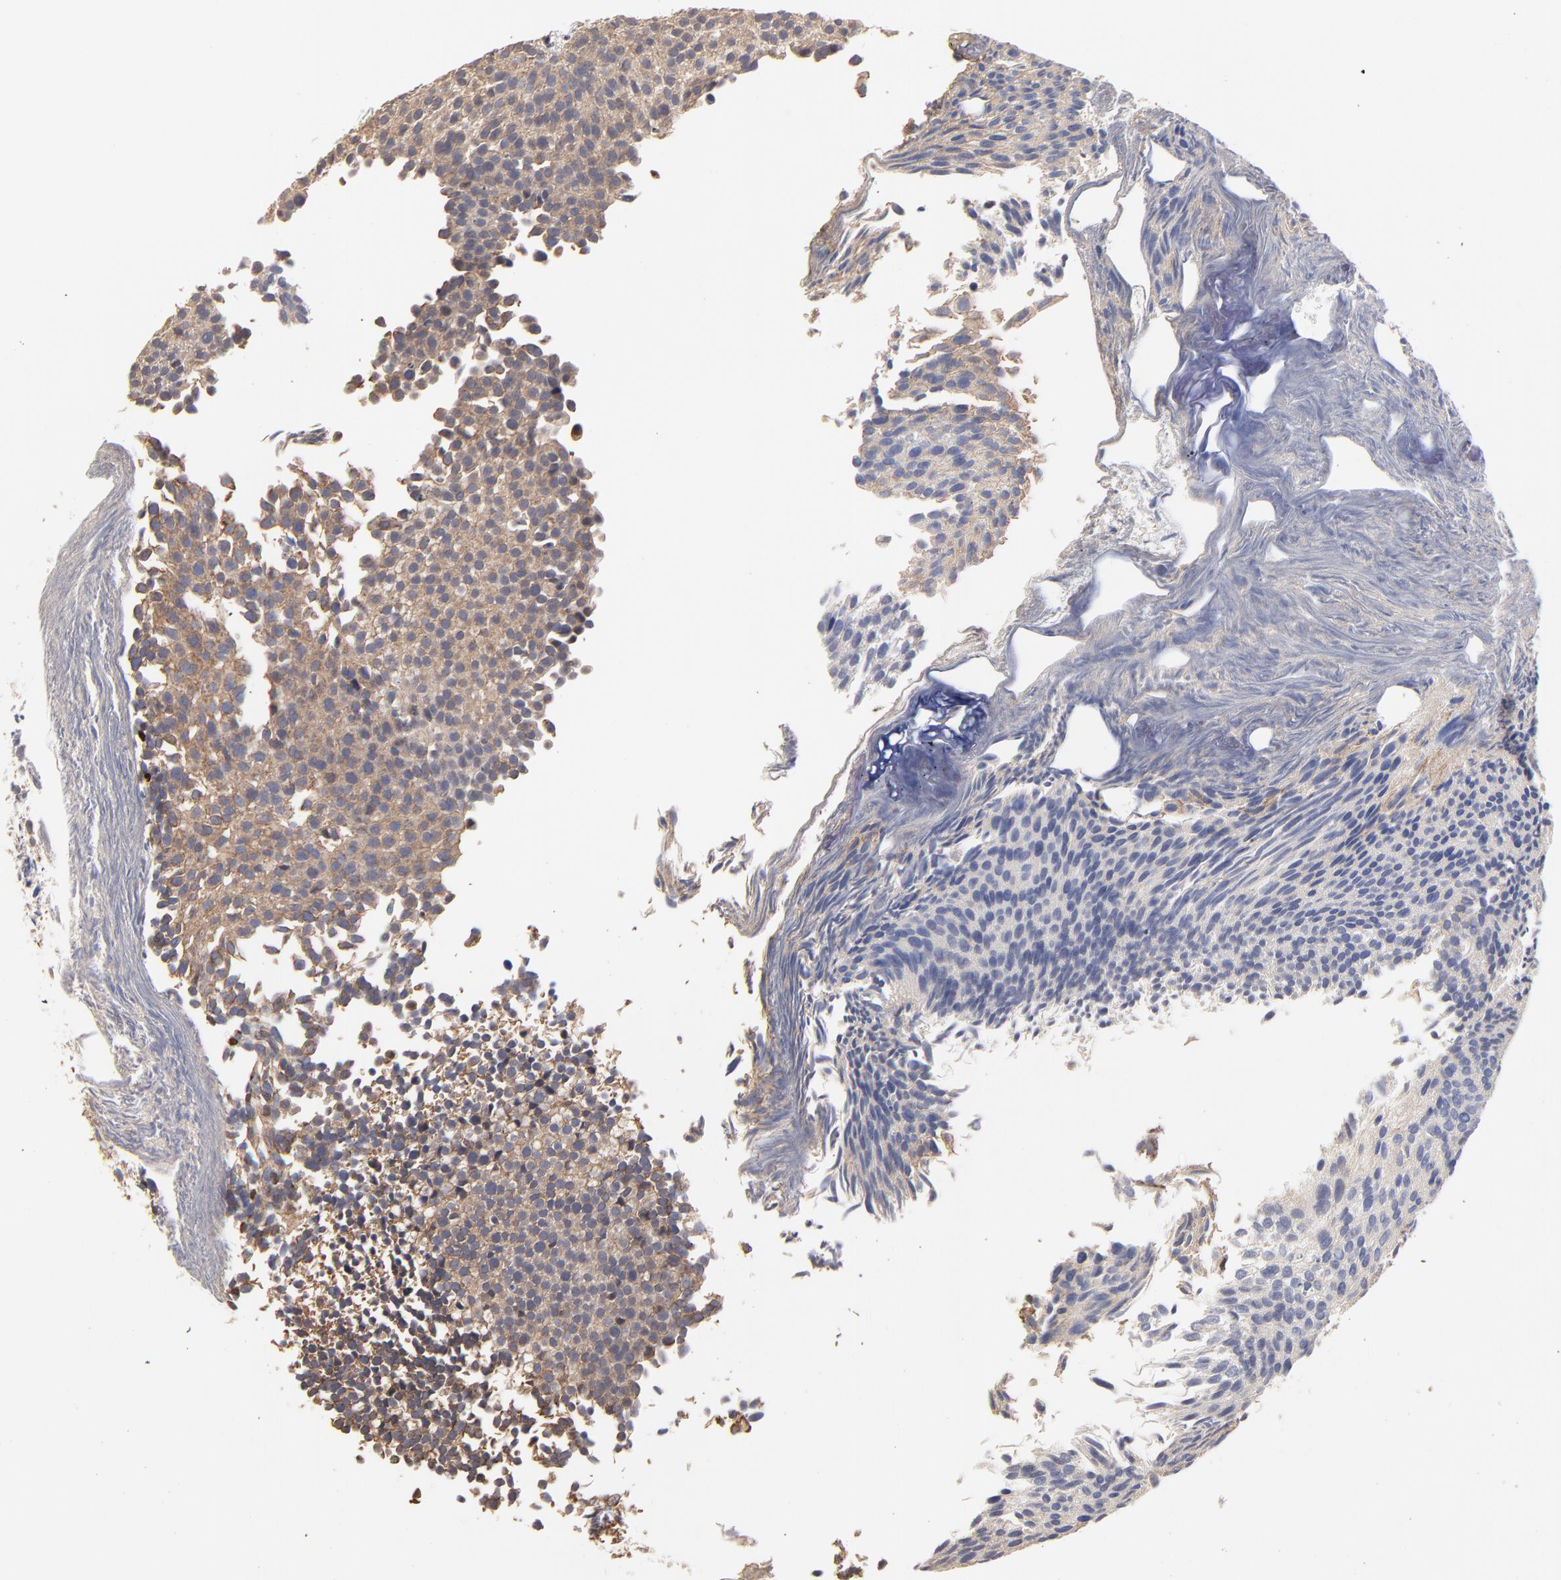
{"staining": {"intensity": "moderate", "quantity": ">75%", "location": "cytoplasmic/membranous"}, "tissue": "urothelial cancer", "cell_type": "Tumor cells", "image_type": "cancer", "snomed": [{"axis": "morphology", "description": "Urothelial carcinoma, Low grade"}, {"axis": "topography", "description": "Urinary bladder"}], "caption": "The immunohistochemical stain shows moderate cytoplasmic/membranous expression in tumor cells of urothelial carcinoma (low-grade) tissue.", "gene": "ARMT1", "patient": {"sex": "male", "age": 84}}